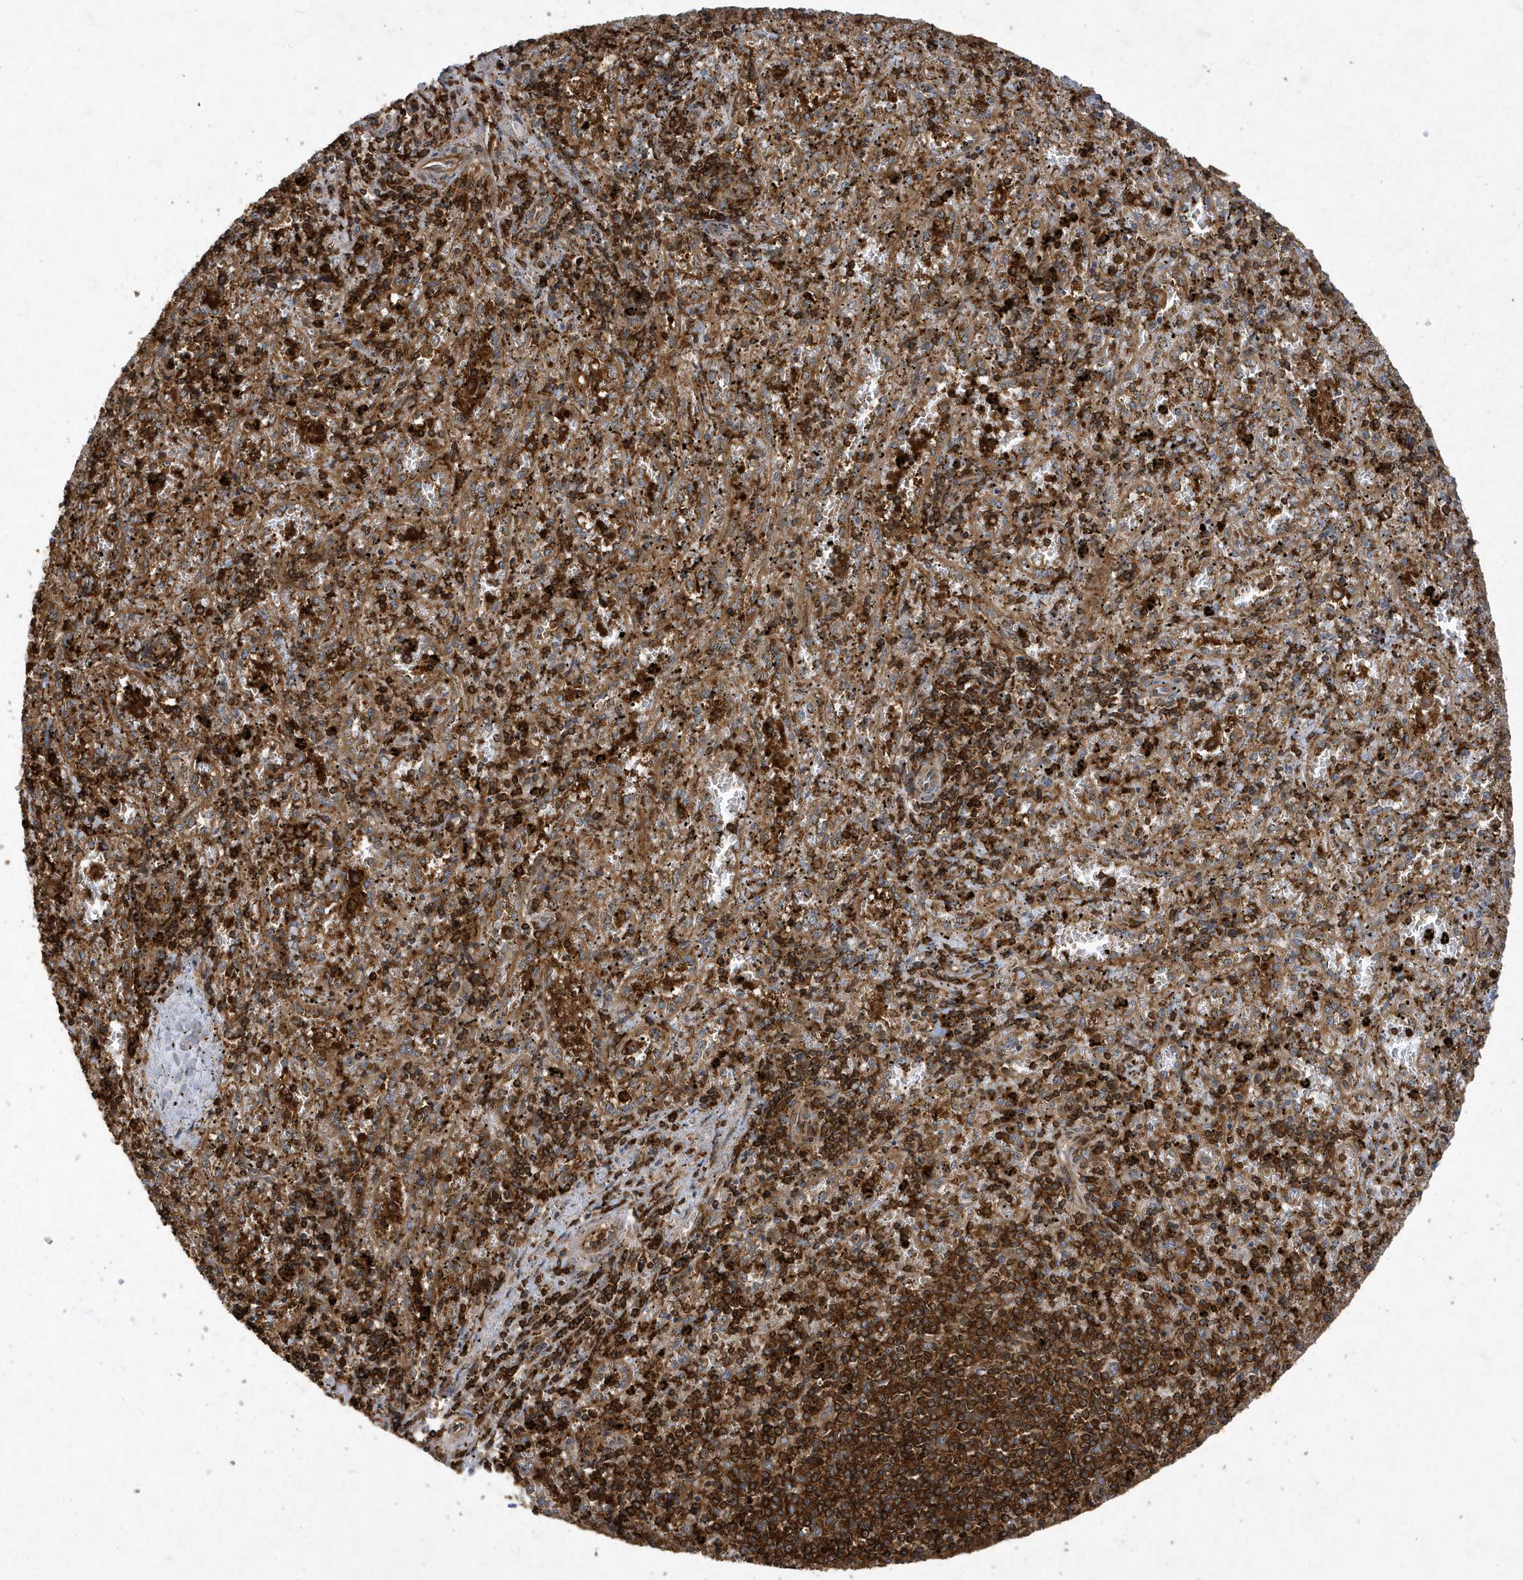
{"staining": {"intensity": "strong", "quantity": "25%-75%", "location": "cytoplasmic/membranous"}, "tissue": "spleen", "cell_type": "Cells in red pulp", "image_type": "normal", "snomed": [{"axis": "morphology", "description": "Normal tissue, NOS"}, {"axis": "topography", "description": "Spleen"}], "caption": "Immunohistochemical staining of unremarkable human spleen shows 25%-75% levels of strong cytoplasmic/membranous protein positivity in approximately 25%-75% of cells in red pulp. Immunohistochemistry stains the protein of interest in brown and the nuclei are stained blue.", "gene": "LAPTM4A", "patient": {"sex": "male", "age": 11}}